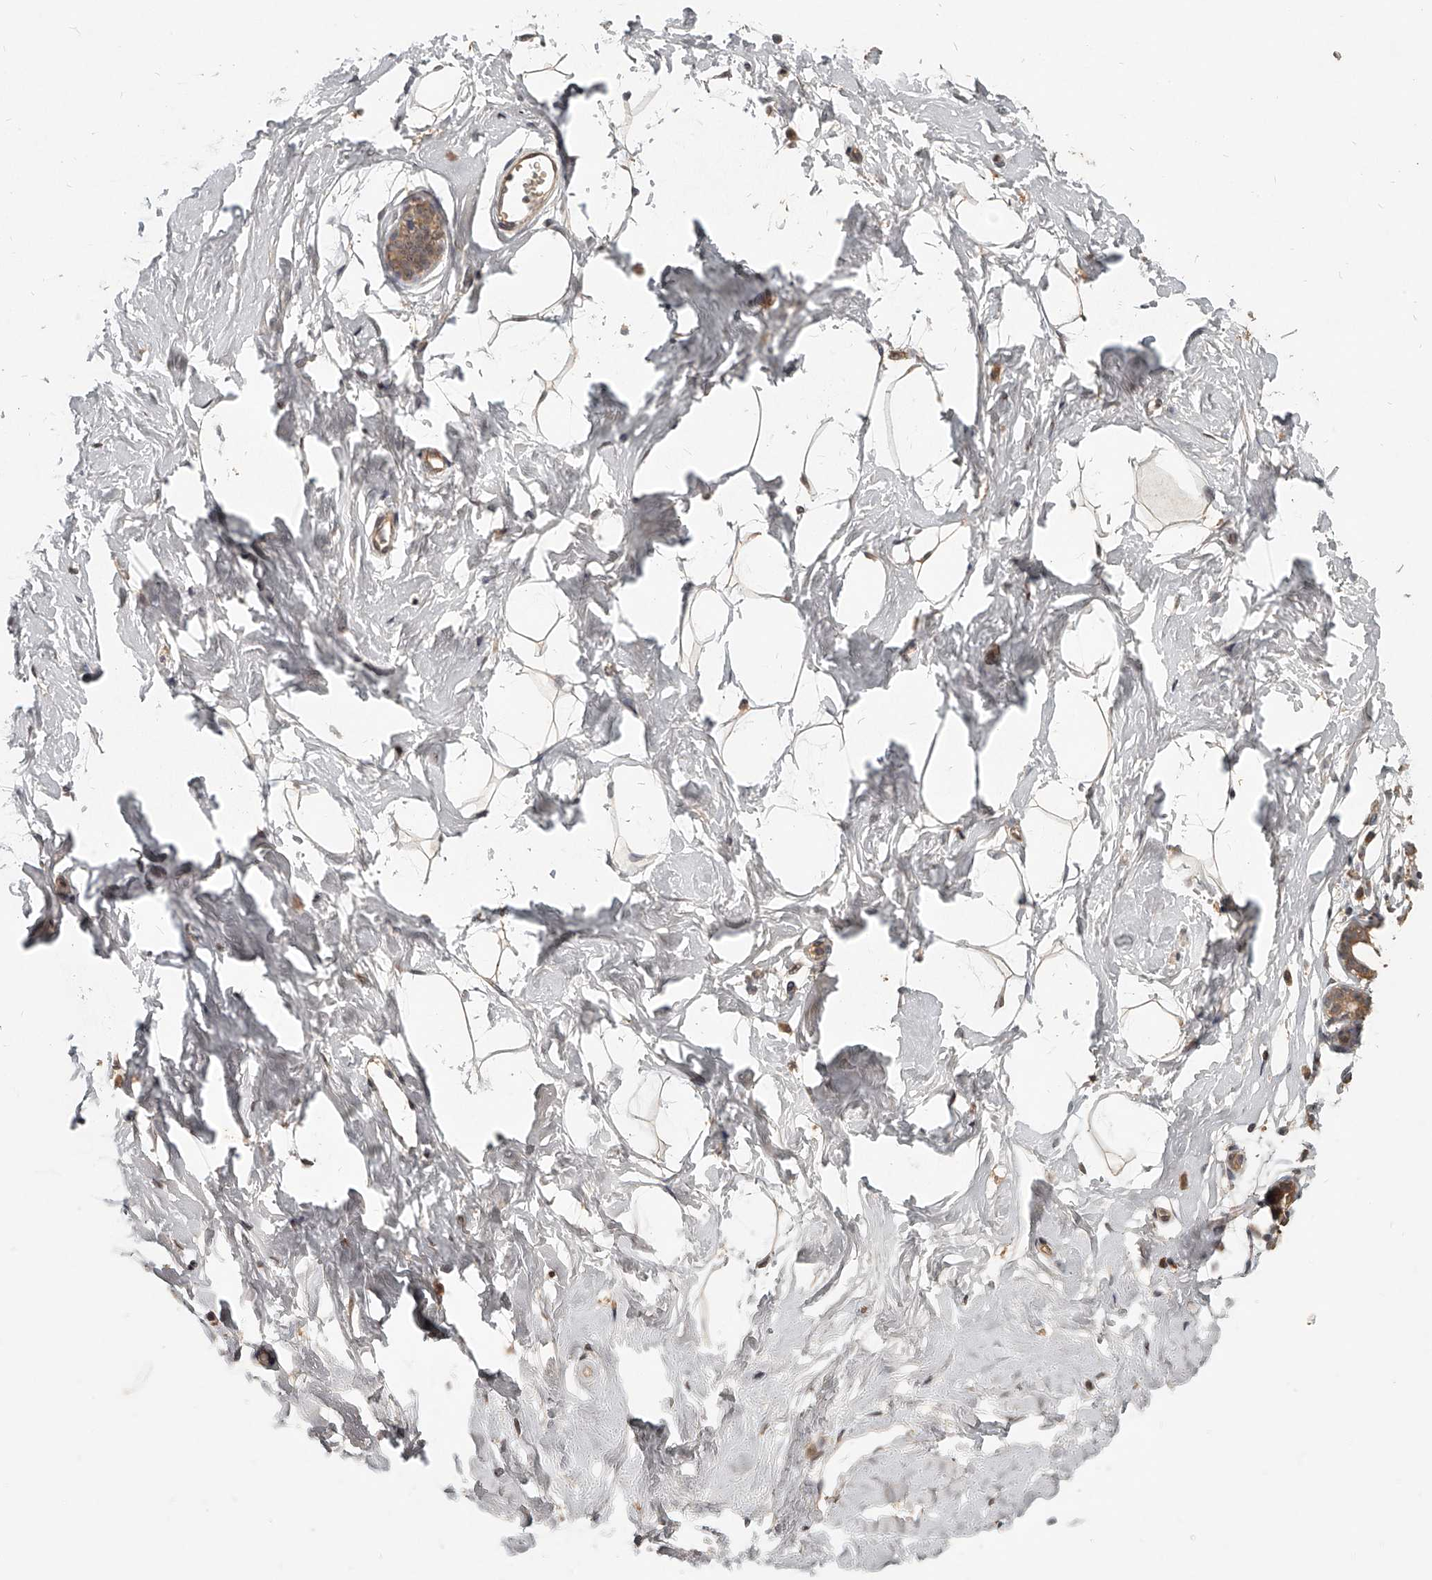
{"staining": {"intensity": "weak", "quantity": "25%-75%", "location": "cytoplasmic/membranous"}, "tissue": "breast", "cell_type": "Adipocytes", "image_type": "normal", "snomed": [{"axis": "morphology", "description": "Normal tissue, NOS"}, {"axis": "morphology", "description": "Adenoma, NOS"}, {"axis": "topography", "description": "Breast"}], "caption": "Protein expression by immunohistochemistry (IHC) demonstrates weak cytoplasmic/membranous expression in about 25%-75% of adipocytes in unremarkable breast. The staining was performed using DAB, with brown indicating positive protein expression. Nuclei are stained blue with hematoxylin.", "gene": "SLC37A1", "patient": {"sex": "female", "age": 23}}